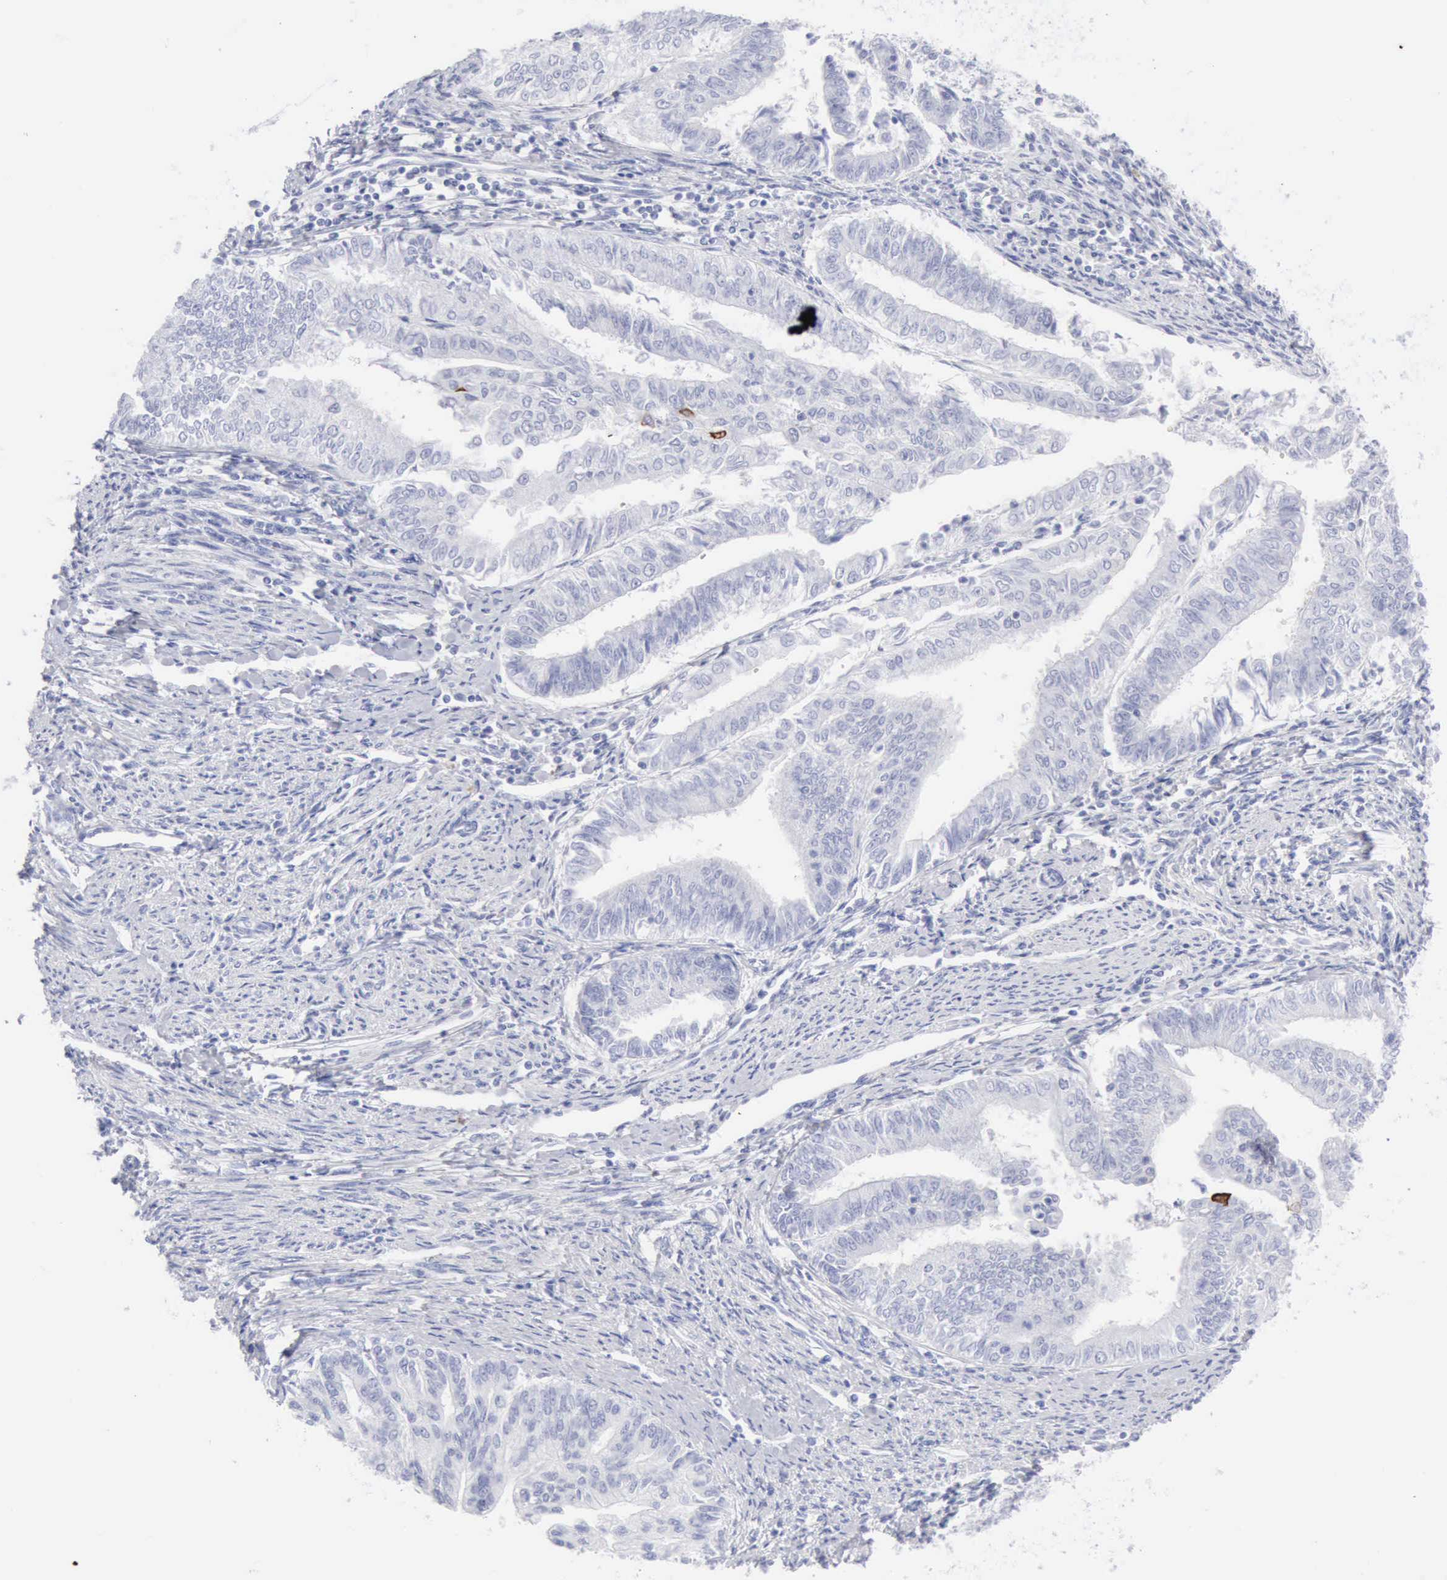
{"staining": {"intensity": "negative", "quantity": "none", "location": "none"}, "tissue": "endometrial cancer", "cell_type": "Tumor cells", "image_type": "cancer", "snomed": [{"axis": "morphology", "description": "Adenocarcinoma, NOS"}, {"axis": "topography", "description": "Endometrium"}], "caption": "An immunohistochemistry (IHC) micrograph of endometrial adenocarcinoma is shown. There is no staining in tumor cells of endometrial adenocarcinoma. Brightfield microscopy of immunohistochemistry (IHC) stained with DAB (brown) and hematoxylin (blue), captured at high magnification.", "gene": "KRT10", "patient": {"sex": "female", "age": 66}}